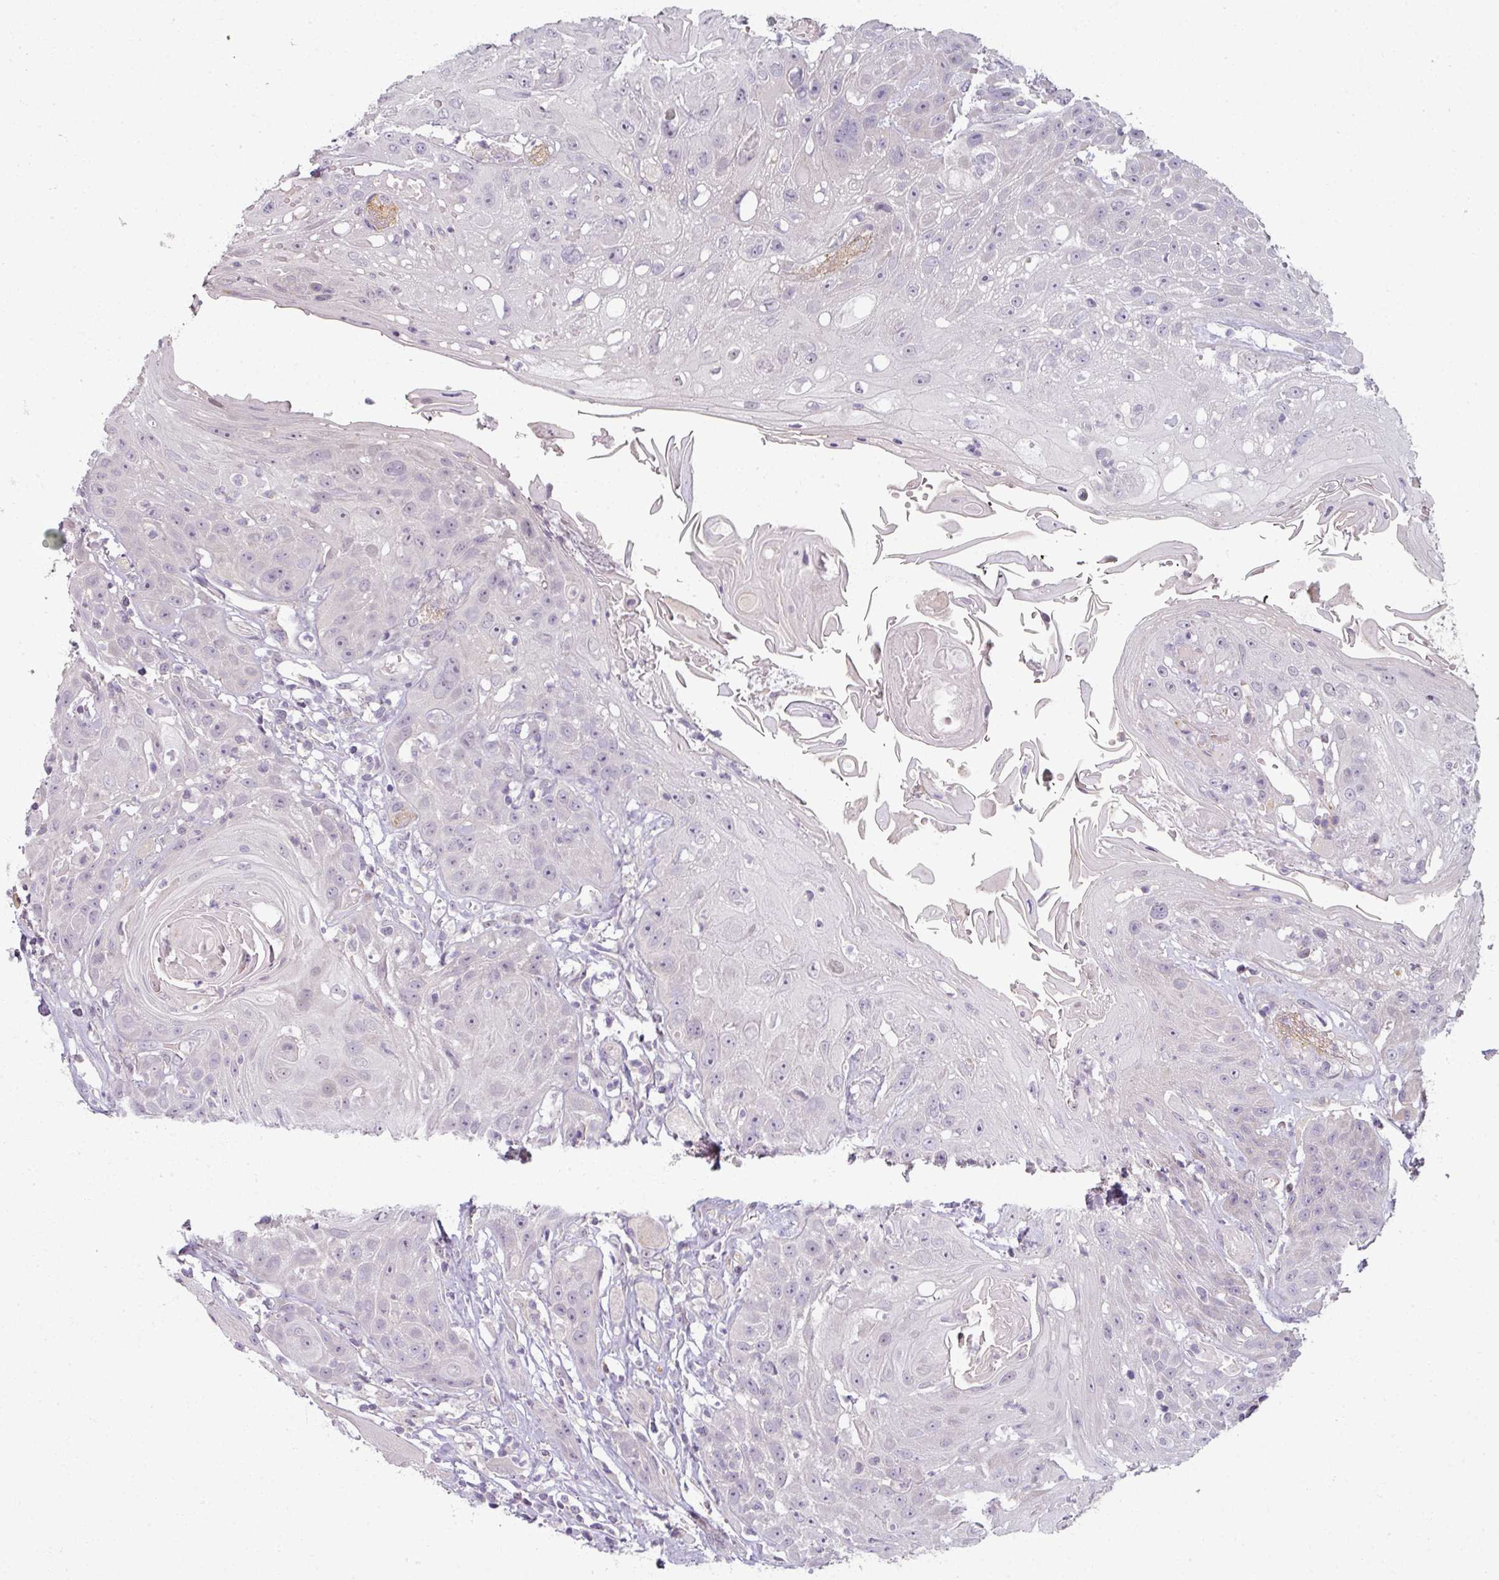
{"staining": {"intensity": "negative", "quantity": "none", "location": "none"}, "tissue": "head and neck cancer", "cell_type": "Tumor cells", "image_type": "cancer", "snomed": [{"axis": "morphology", "description": "Squamous cell carcinoma, NOS"}, {"axis": "topography", "description": "Head-Neck"}], "caption": "Human head and neck squamous cell carcinoma stained for a protein using immunohistochemistry displays no positivity in tumor cells.", "gene": "MYMK", "patient": {"sex": "female", "age": 59}}